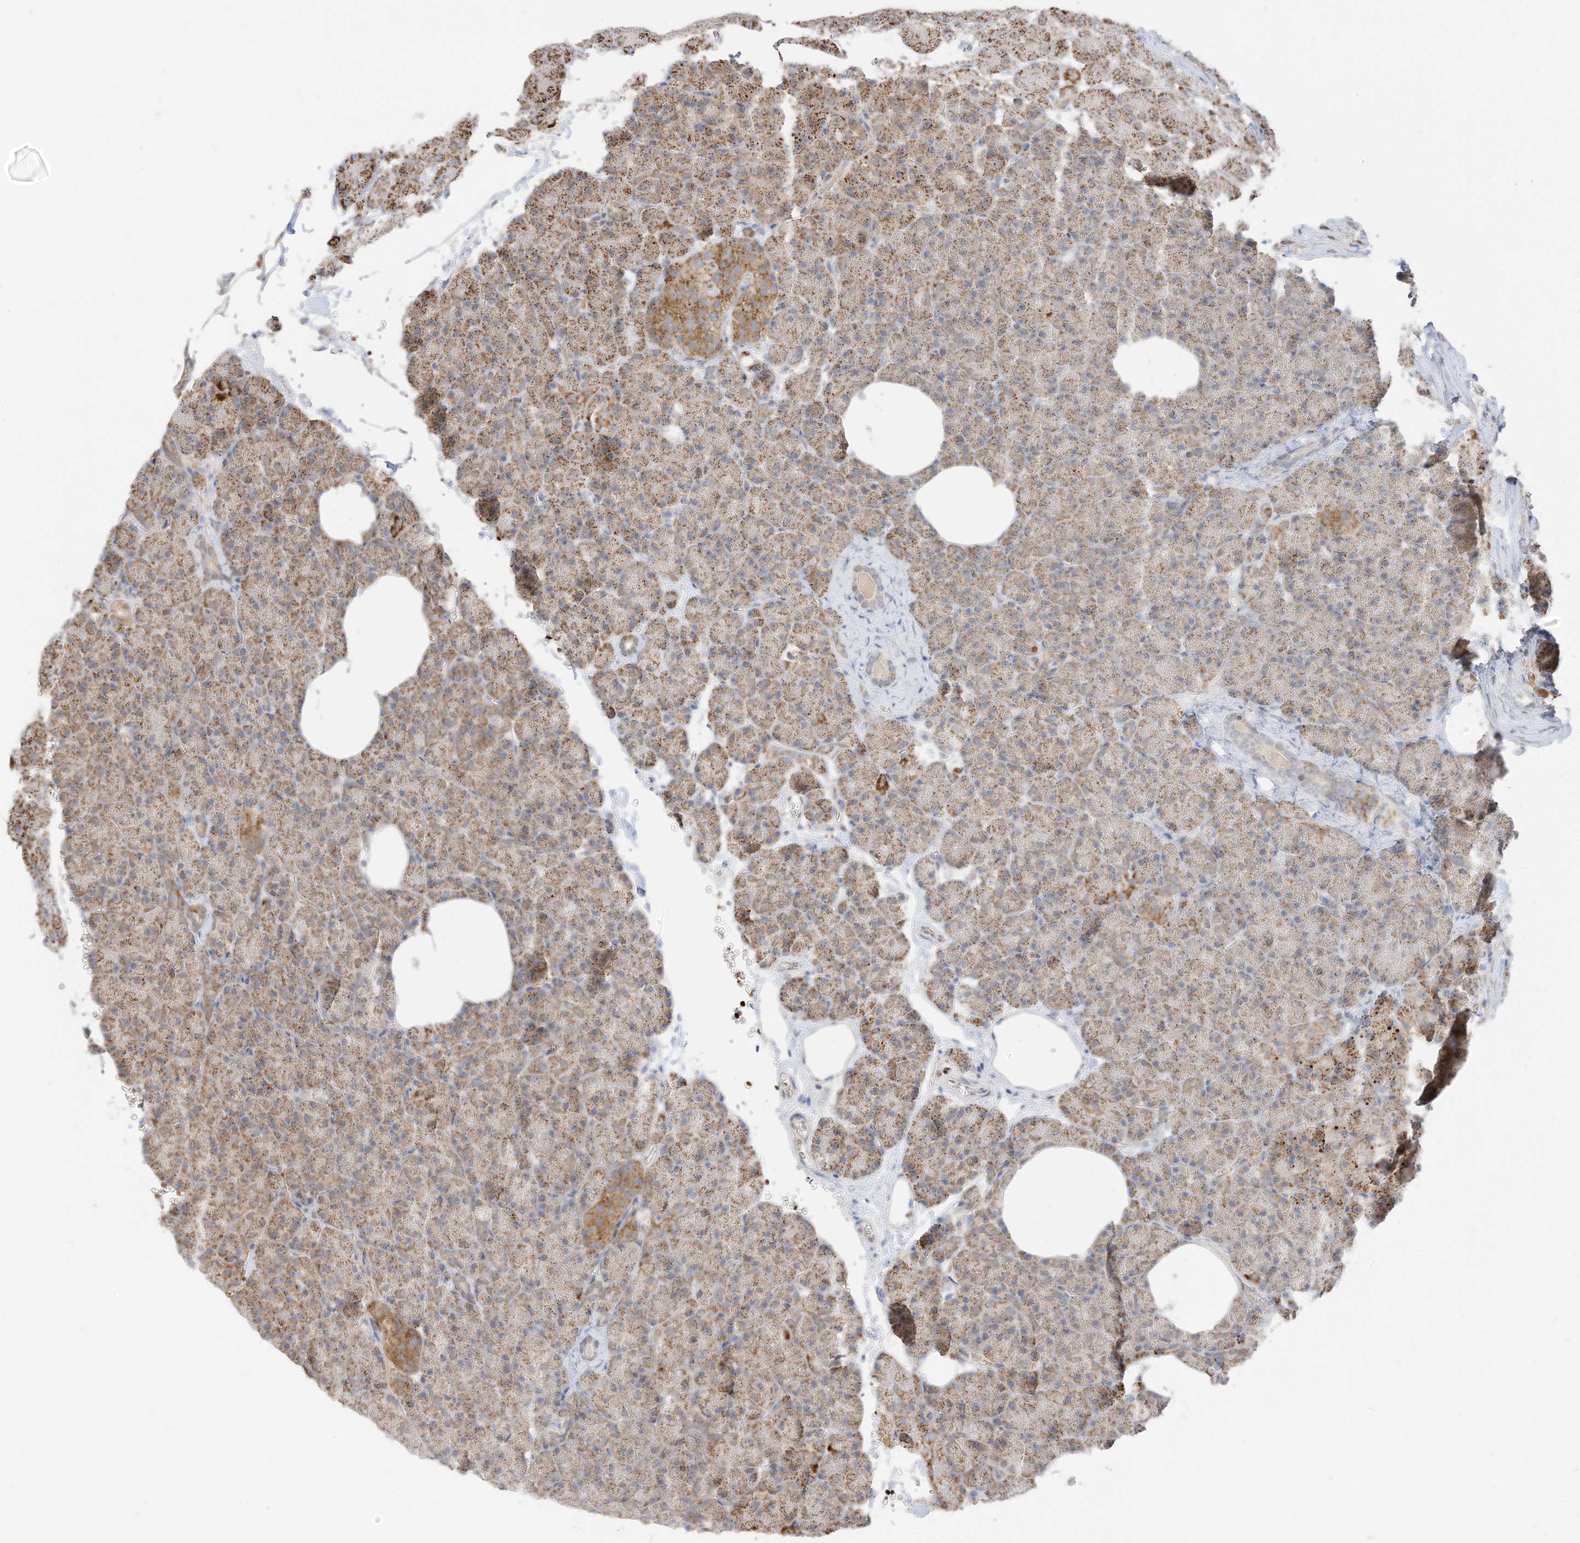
{"staining": {"intensity": "moderate", "quantity": ">75%", "location": "cytoplasmic/membranous"}, "tissue": "pancreas", "cell_type": "Exocrine glandular cells", "image_type": "normal", "snomed": [{"axis": "morphology", "description": "Normal tissue, NOS"}, {"axis": "morphology", "description": "Carcinoid, malignant, NOS"}, {"axis": "topography", "description": "Pancreas"}], "caption": "Immunohistochemical staining of normal pancreas exhibits >75% levels of moderate cytoplasmic/membranous protein positivity in approximately >75% of exocrine glandular cells. Nuclei are stained in blue.", "gene": "MTUS2", "patient": {"sex": "female", "age": 35}}